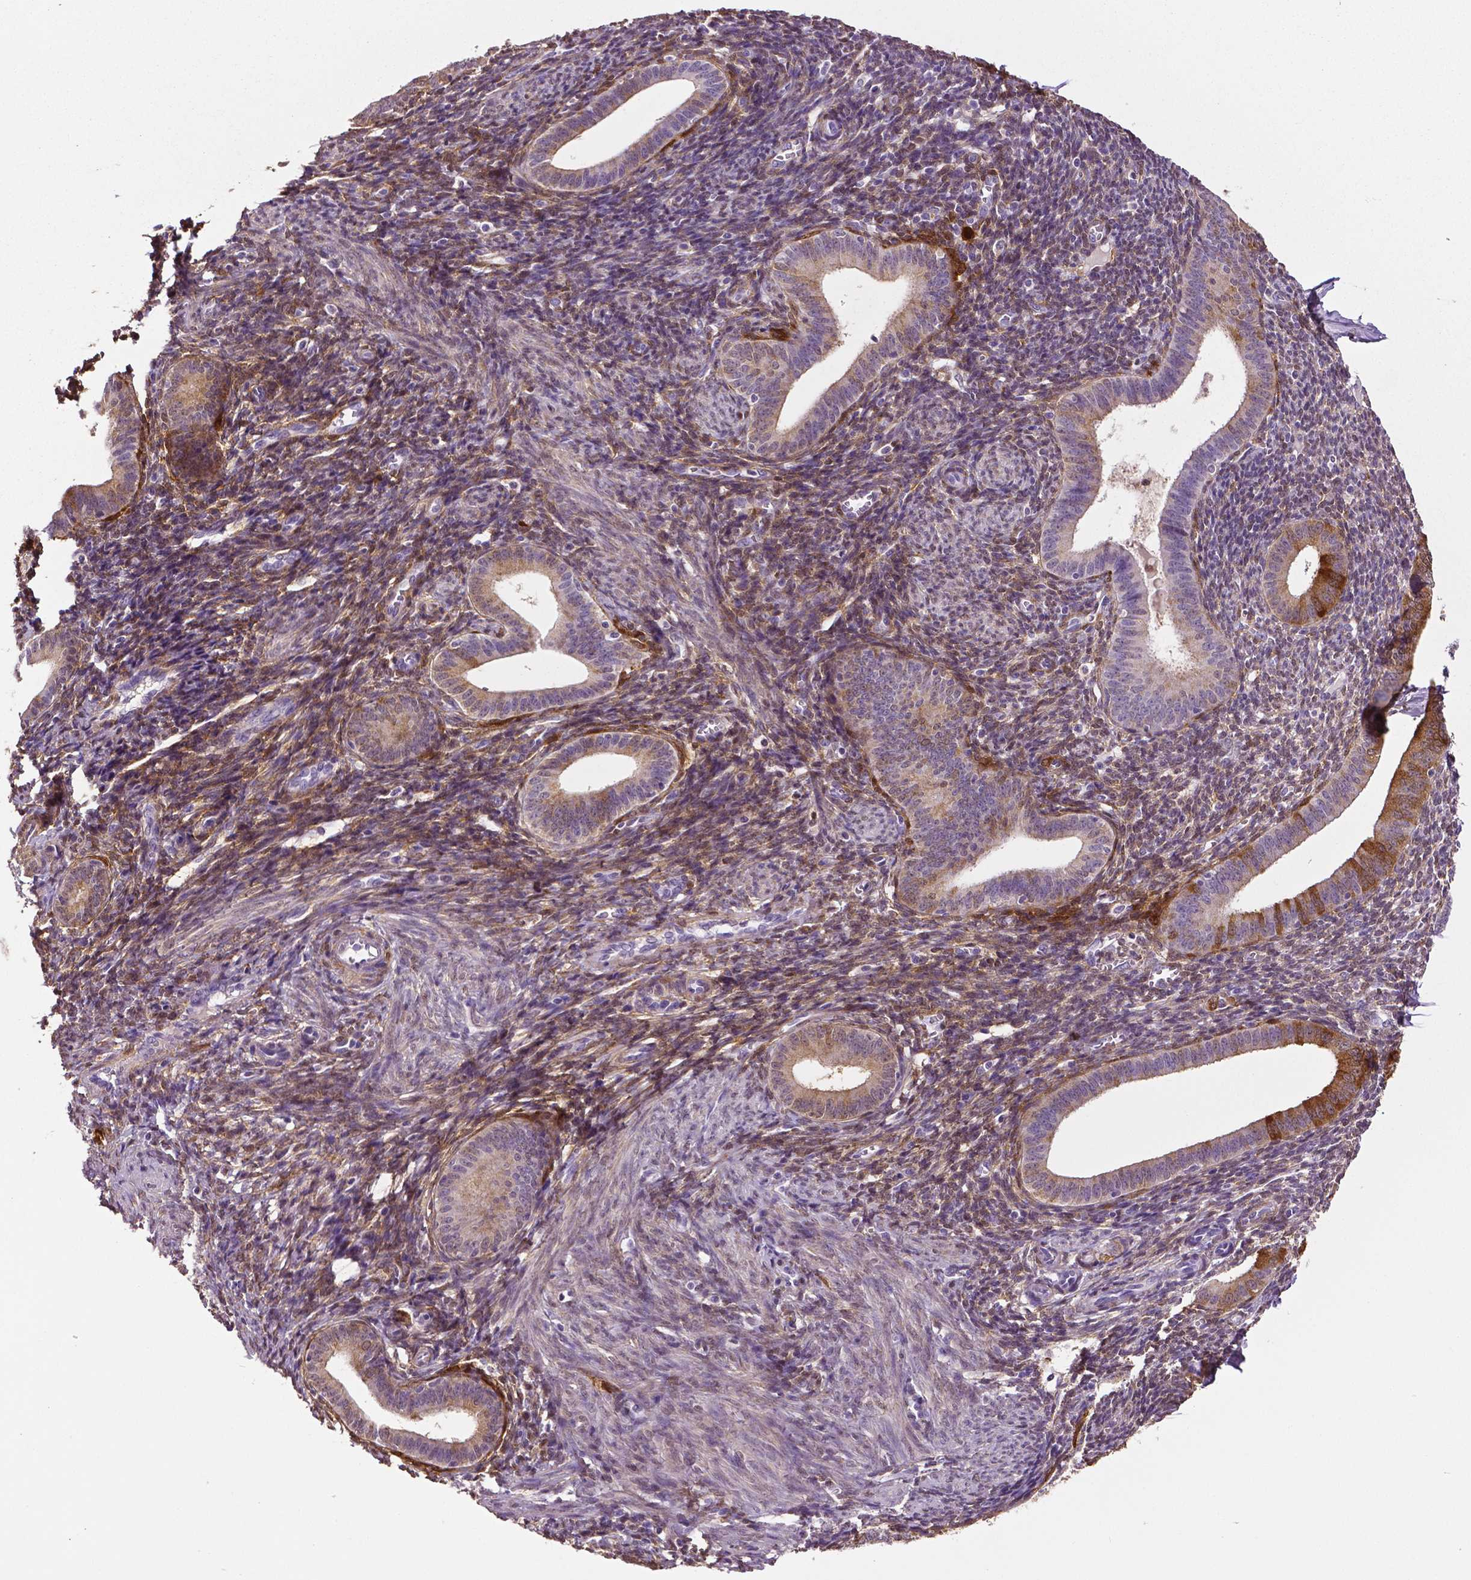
{"staining": {"intensity": "moderate", "quantity": "<25%", "location": "cytoplasmic/membranous"}, "tissue": "endometrium", "cell_type": "Cells in endometrial stroma", "image_type": "normal", "snomed": [{"axis": "morphology", "description": "Normal tissue, NOS"}, {"axis": "topography", "description": "Endometrium"}], "caption": "DAB immunohistochemical staining of unremarkable human endometrium demonstrates moderate cytoplasmic/membranous protein staining in about <25% of cells in endometrial stroma.", "gene": "PHGDH", "patient": {"sex": "female", "age": 25}}